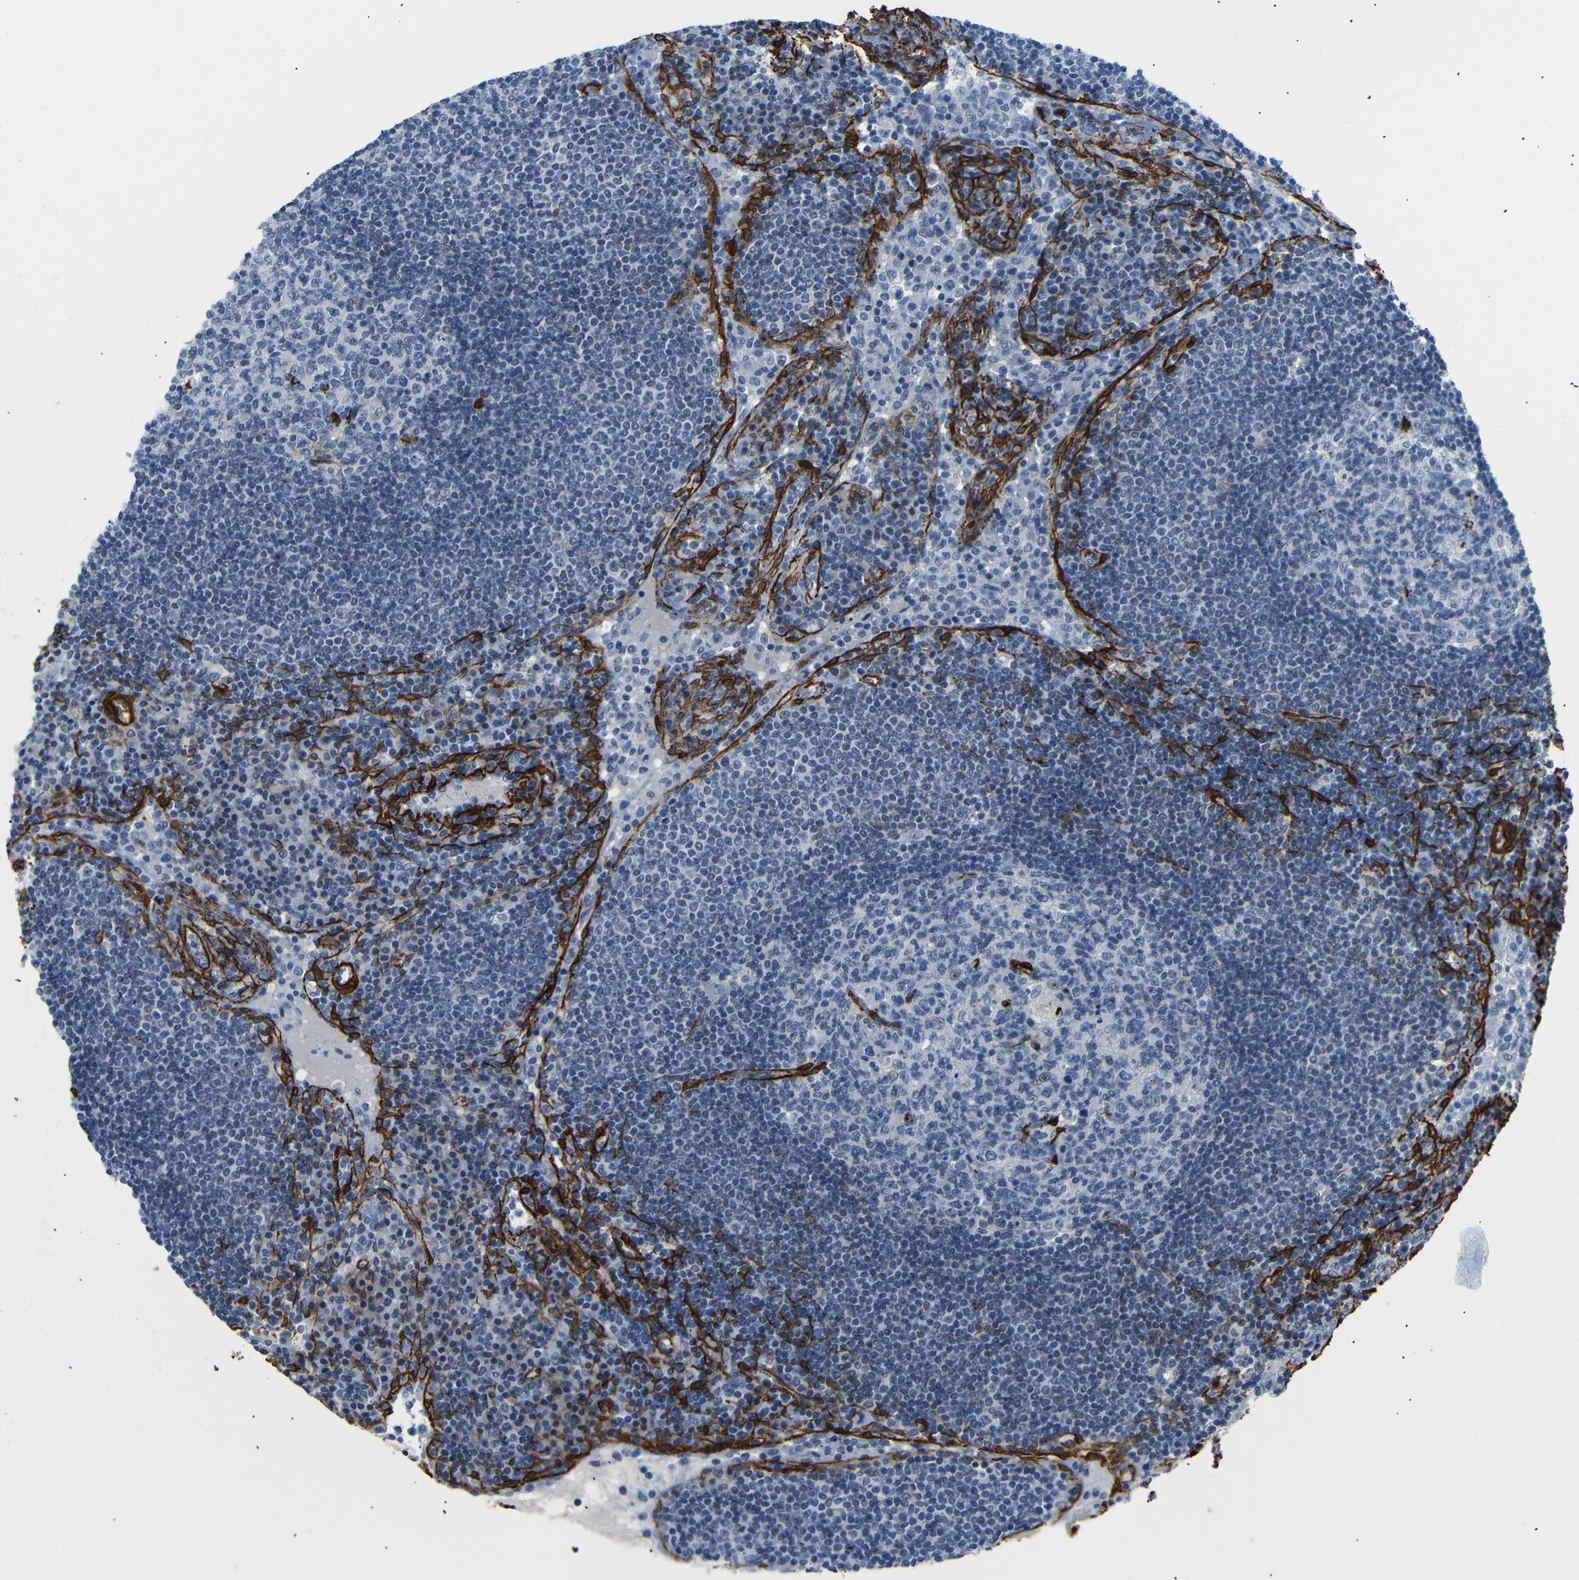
{"staining": {"intensity": "negative", "quantity": "none", "location": "none"}, "tissue": "lymph node", "cell_type": "Germinal center cells", "image_type": "normal", "snomed": [{"axis": "morphology", "description": "Normal tissue, NOS"}, {"axis": "topography", "description": "Lymph node"}], "caption": "Immunohistochemical staining of unremarkable lymph node exhibits no significant staining in germinal center cells.", "gene": "ACTA2", "patient": {"sex": "female", "age": 53}}